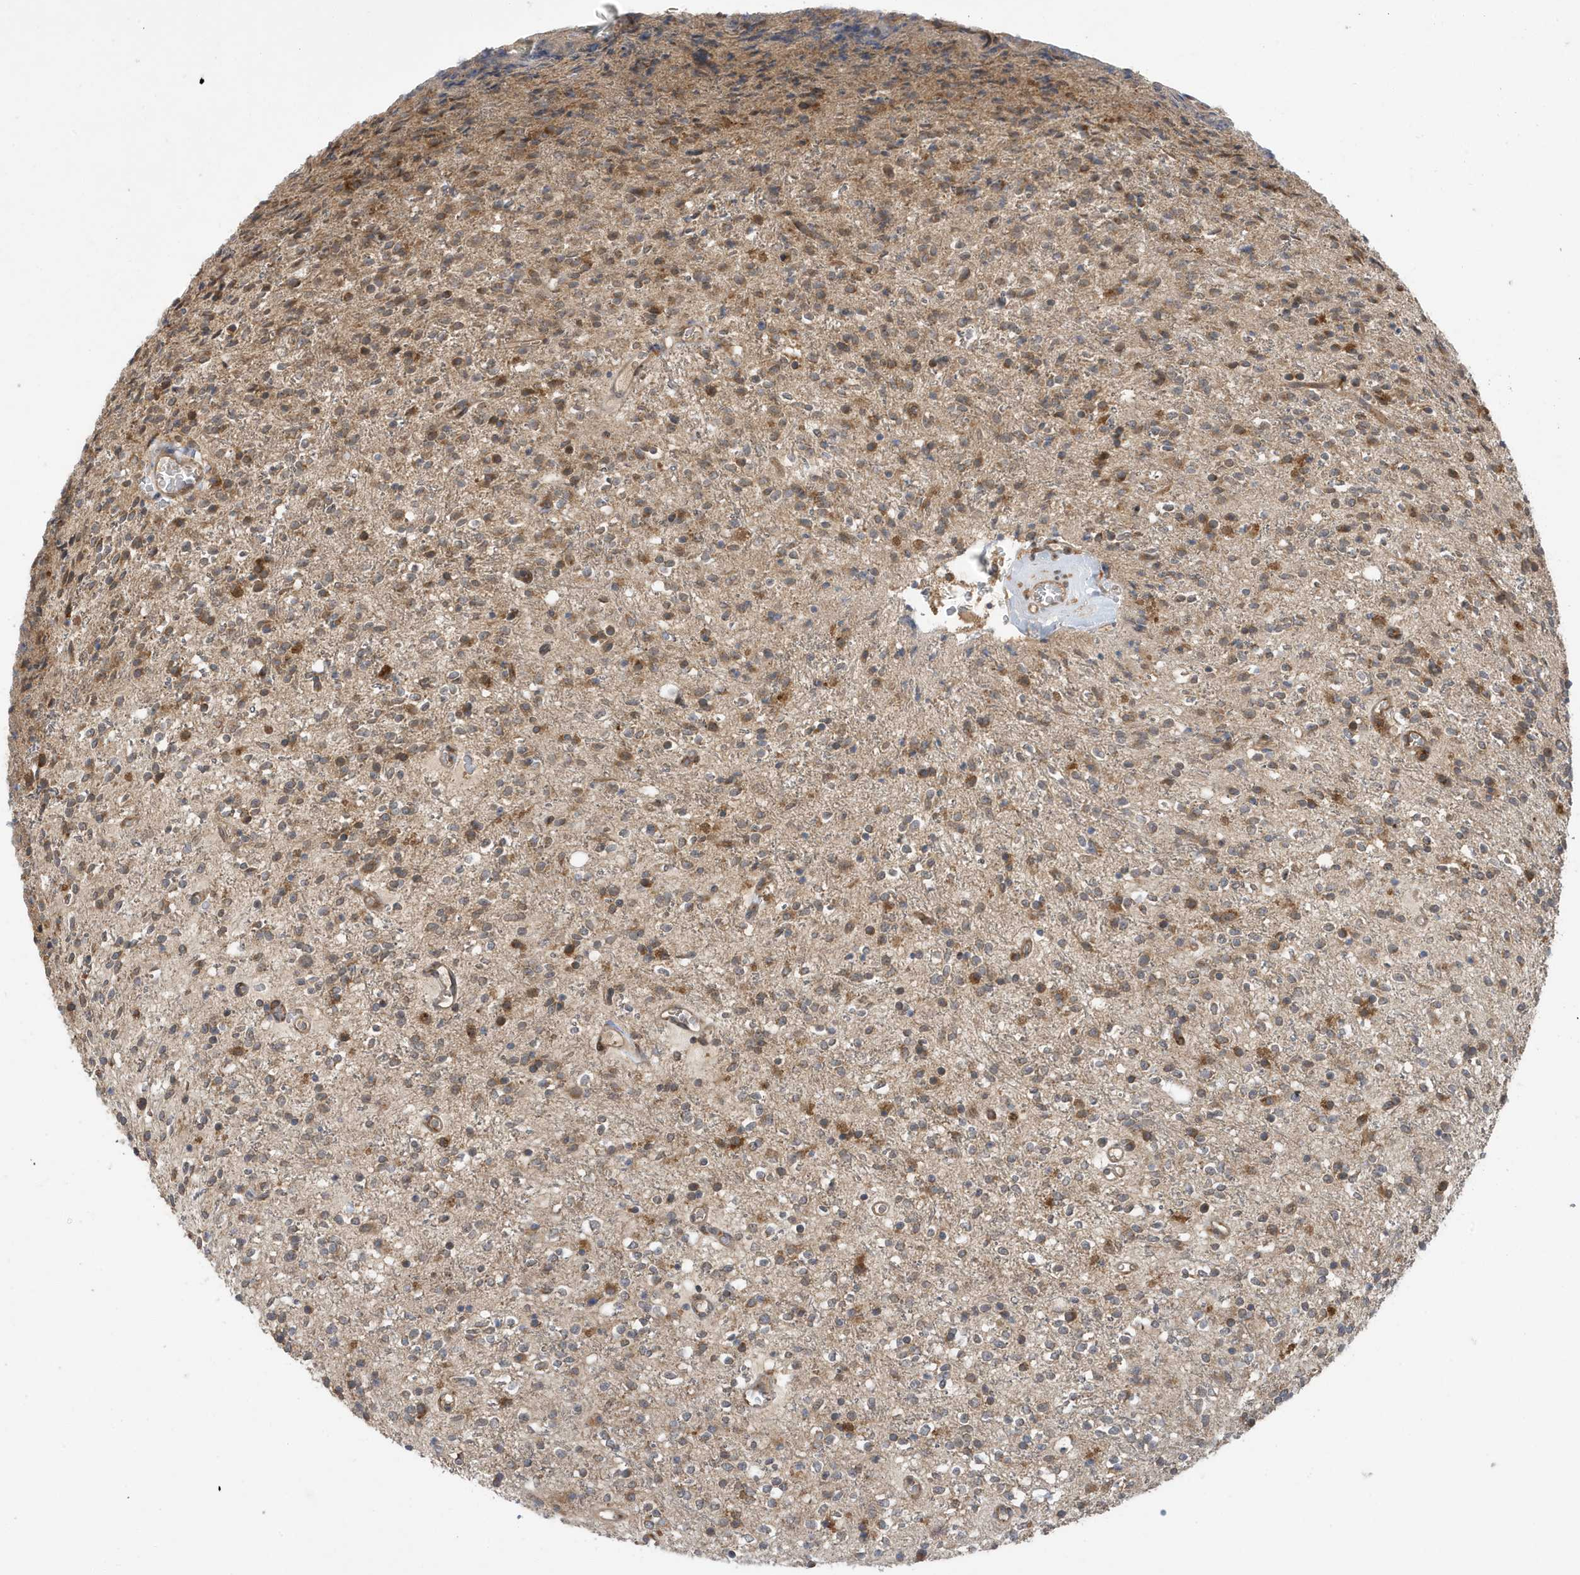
{"staining": {"intensity": "moderate", "quantity": "25%-75%", "location": "cytoplasmic/membranous"}, "tissue": "glioma", "cell_type": "Tumor cells", "image_type": "cancer", "snomed": [{"axis": "morphology", "description": "Glioma, malignant, High grade"}, {"axis": "topography", "description": "Brain"}], "caption": "Immunohistochemical staining of human glioma exhibits medium levels of moderate cytoplasmic/membranous staining in approximately 25%-75% of tumor cells. The staining is performed using DAB (3,3'-diaminobenzidine) brown chromogen to label protein expression. The nuclei are counter-stained blue using hematoxylin.", "gene": "LAPTM4A", "patient": {"sex": "male", "age": 34}}